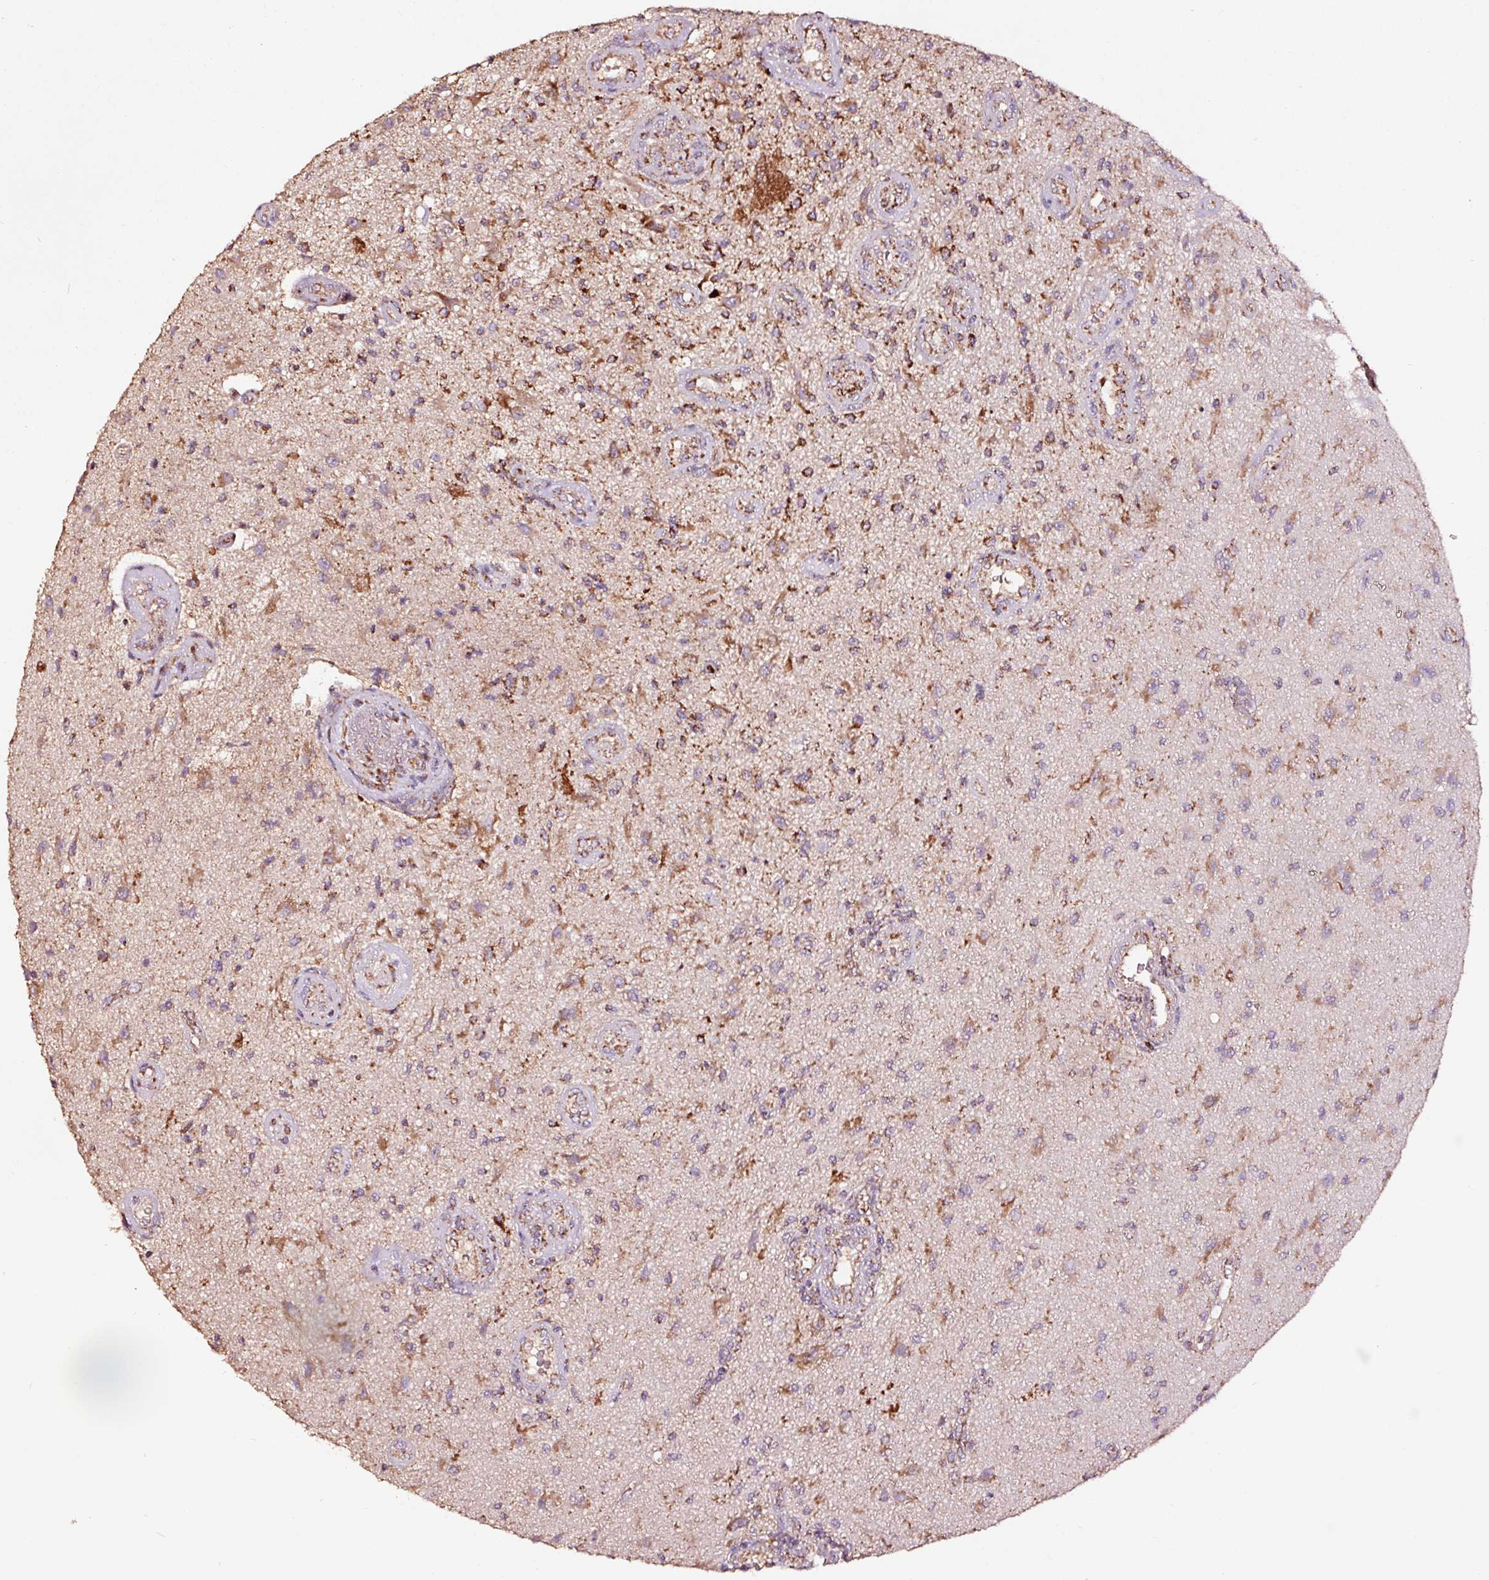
{"staining": {"intensity": "moderate", "quantity": "25%-75%", "location": "cytoplasmic/membranous"}, "tissue": "glioma", "cell_type": "Tumor cells", "image_type": "cancer", "snomed": [{"axis": "morphology", "description": "Glioma, malignant, High grade"}, {"axis": "topography", "description": "Brain"}], "caption": "DAB (3,3'-diaminobenzidine) immunohistochemical staining of human glioma reveals moderate cytoplasmic/membranous protein expression in about 25%-75% of tumor cells. The protein of interest is stained brown, and the nuclei are stained in blue (DAB (3,3'-diaminobenzidine) IHC with brightfield microscopy, high magnification).", "gene": "TPM1", "patient": {"sex": "male", "age": 67}}